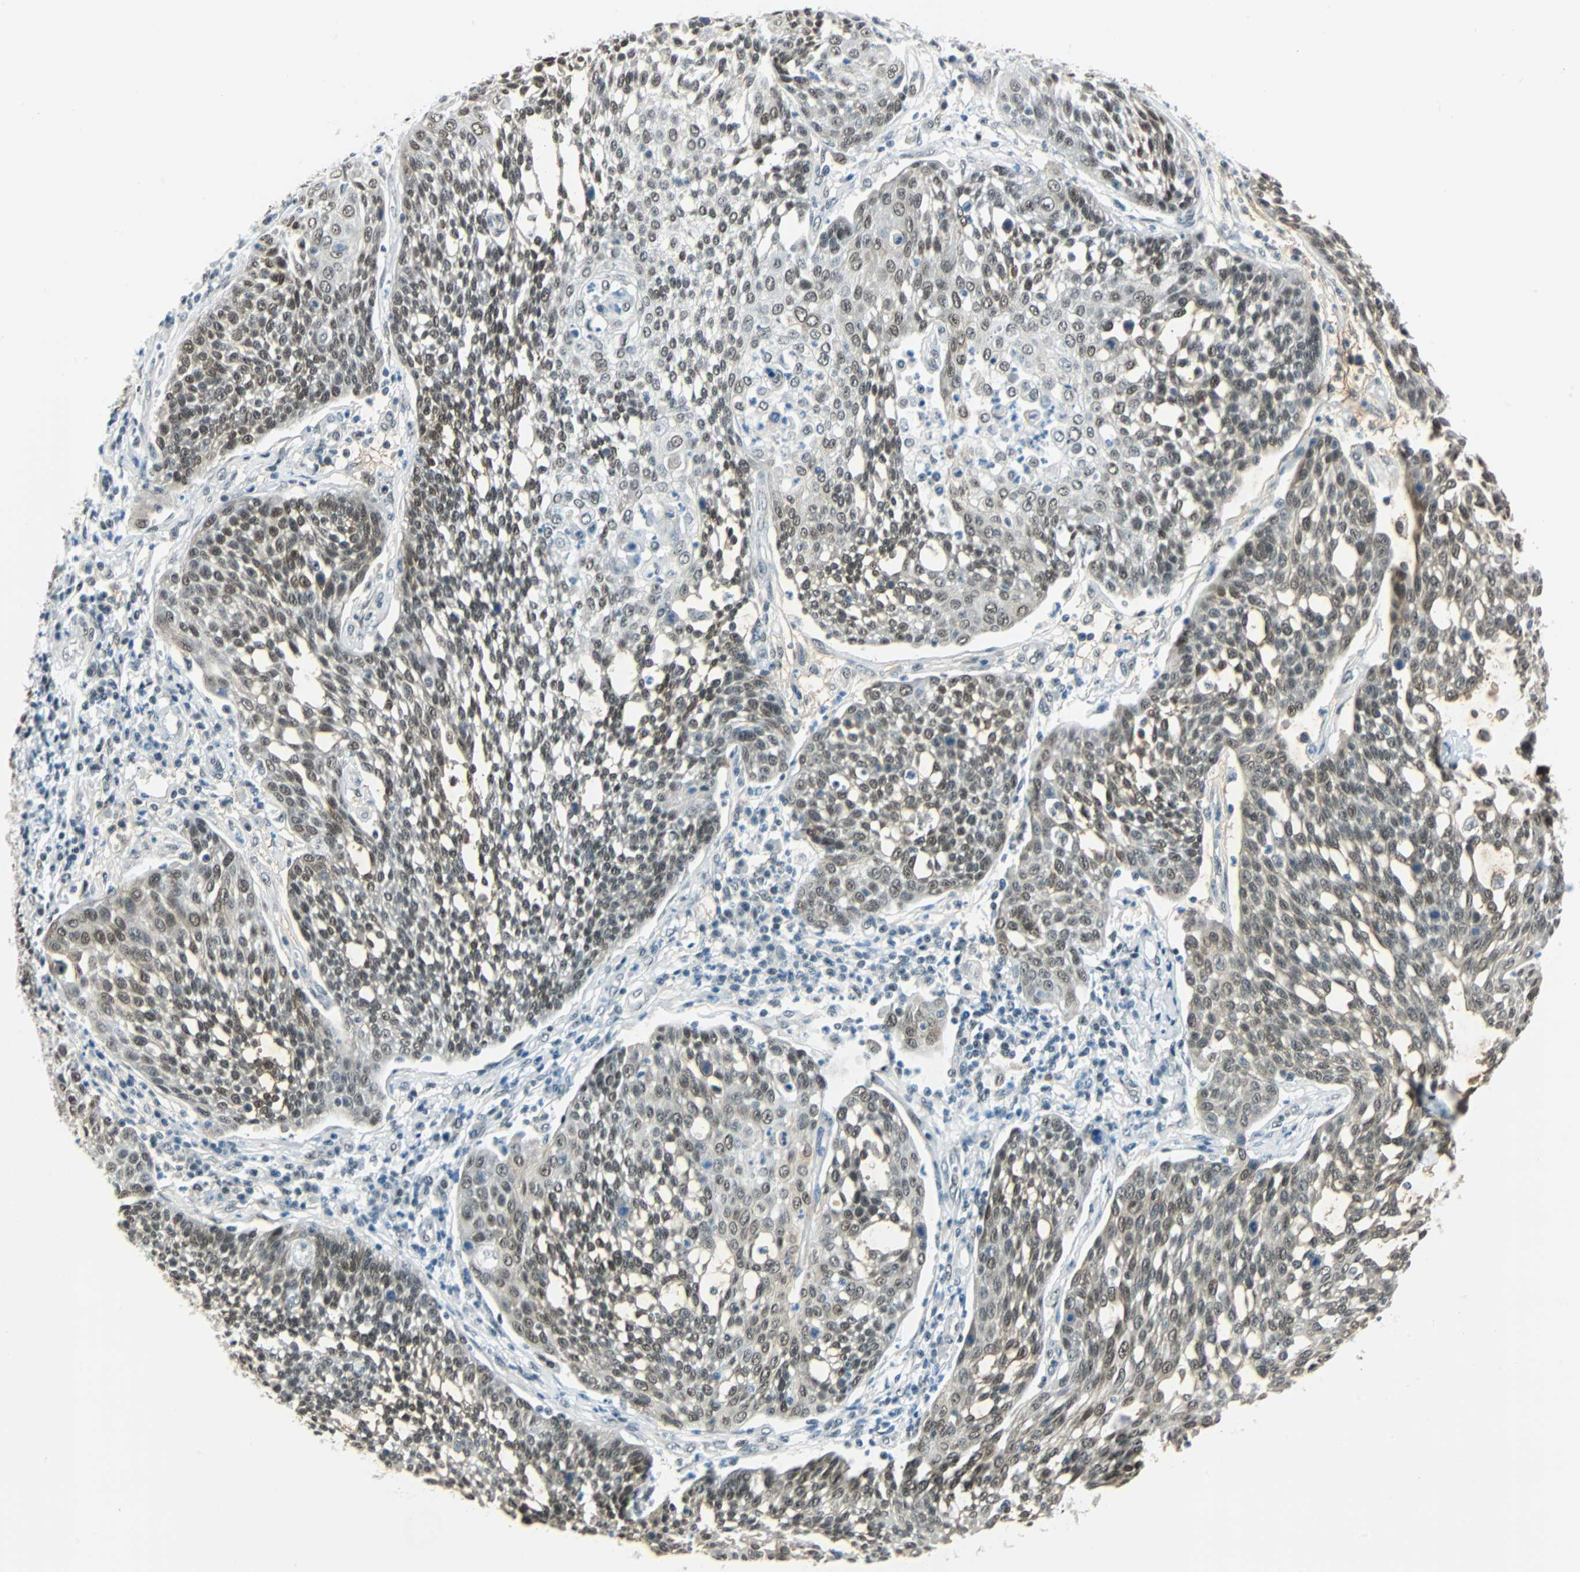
{"staining": {"intensity": "moderate", "quantity": ">75%", "location": "nuclear"}, "tissue": "cervical cancer", "cell_type": "Tumor cells", "image_type": "cancer", "snomed": [{"axis": "morphology", "description": "Squamous cell carcinoma, NOS"}, {"axis": "topography", "description": "Cervix"}], "caption": "The immunohistochemical stain shows moderate nuclear expression in tumor cells of cervical squamous cell carcinoma tissue.", "gene": "NELFE", "patient": {"sex": "female", "age": 34}}